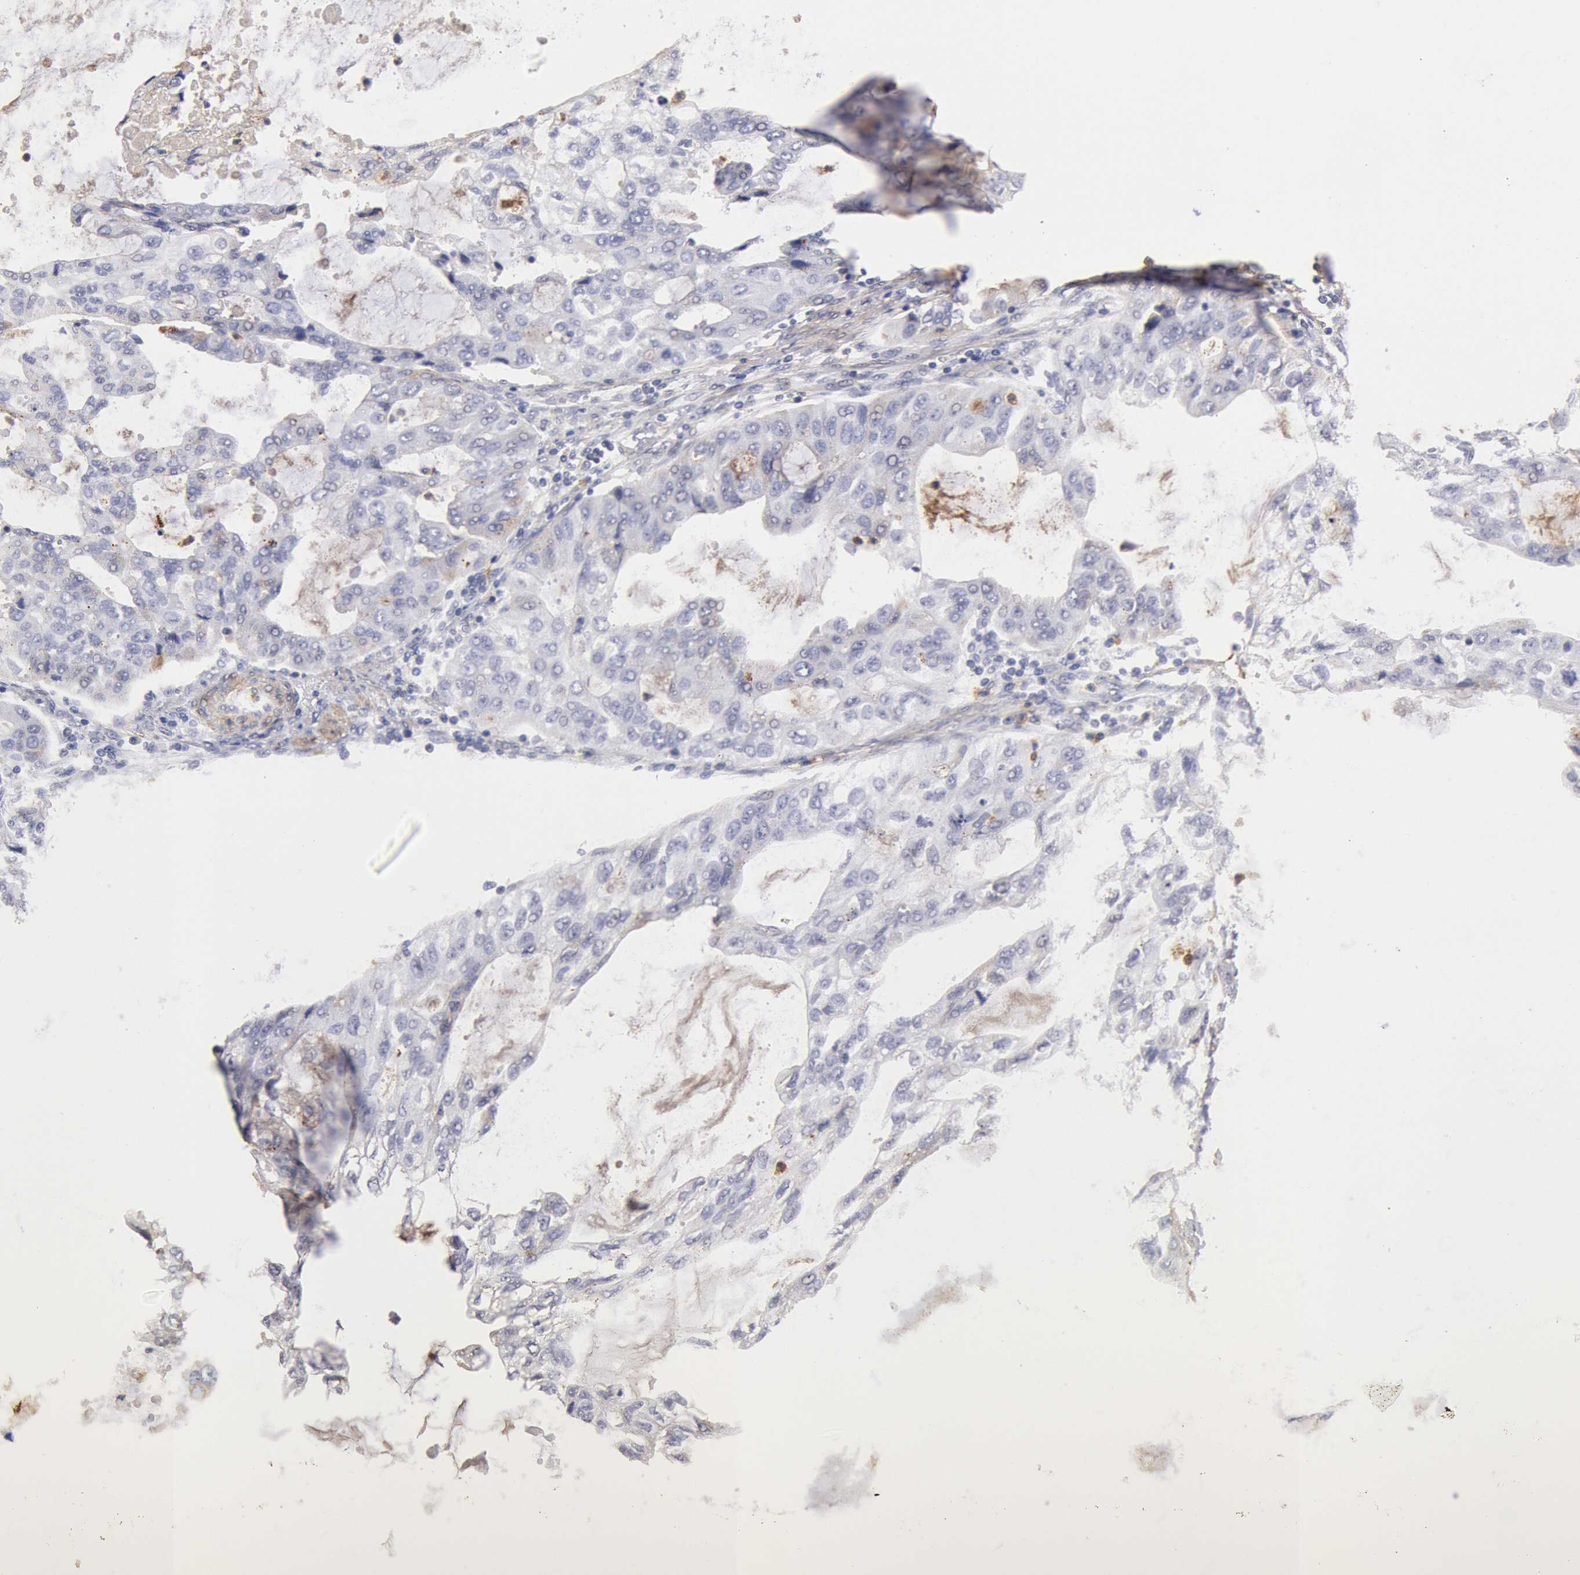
{"staining": {"intensity": "weak", "quantity": "<25%", "location": "cytoplasmic/membranous"}, "tissue": "stomach cancer", "cell_type": "Tumor cells", "image_type": "cancer", "snomed": [{"axis": "morphology", "description": "Adenocarcinoma, NOS"}, {"axis": "topography", "description": "Stomach, upper"}], "caption": "Immunohistochemical staining of human stomach cancer (adenocarcinoma) exhibits no significant expression in tumor cells.", "gene": "TMED8", "patient": {"sex": "female", "age": 52}}